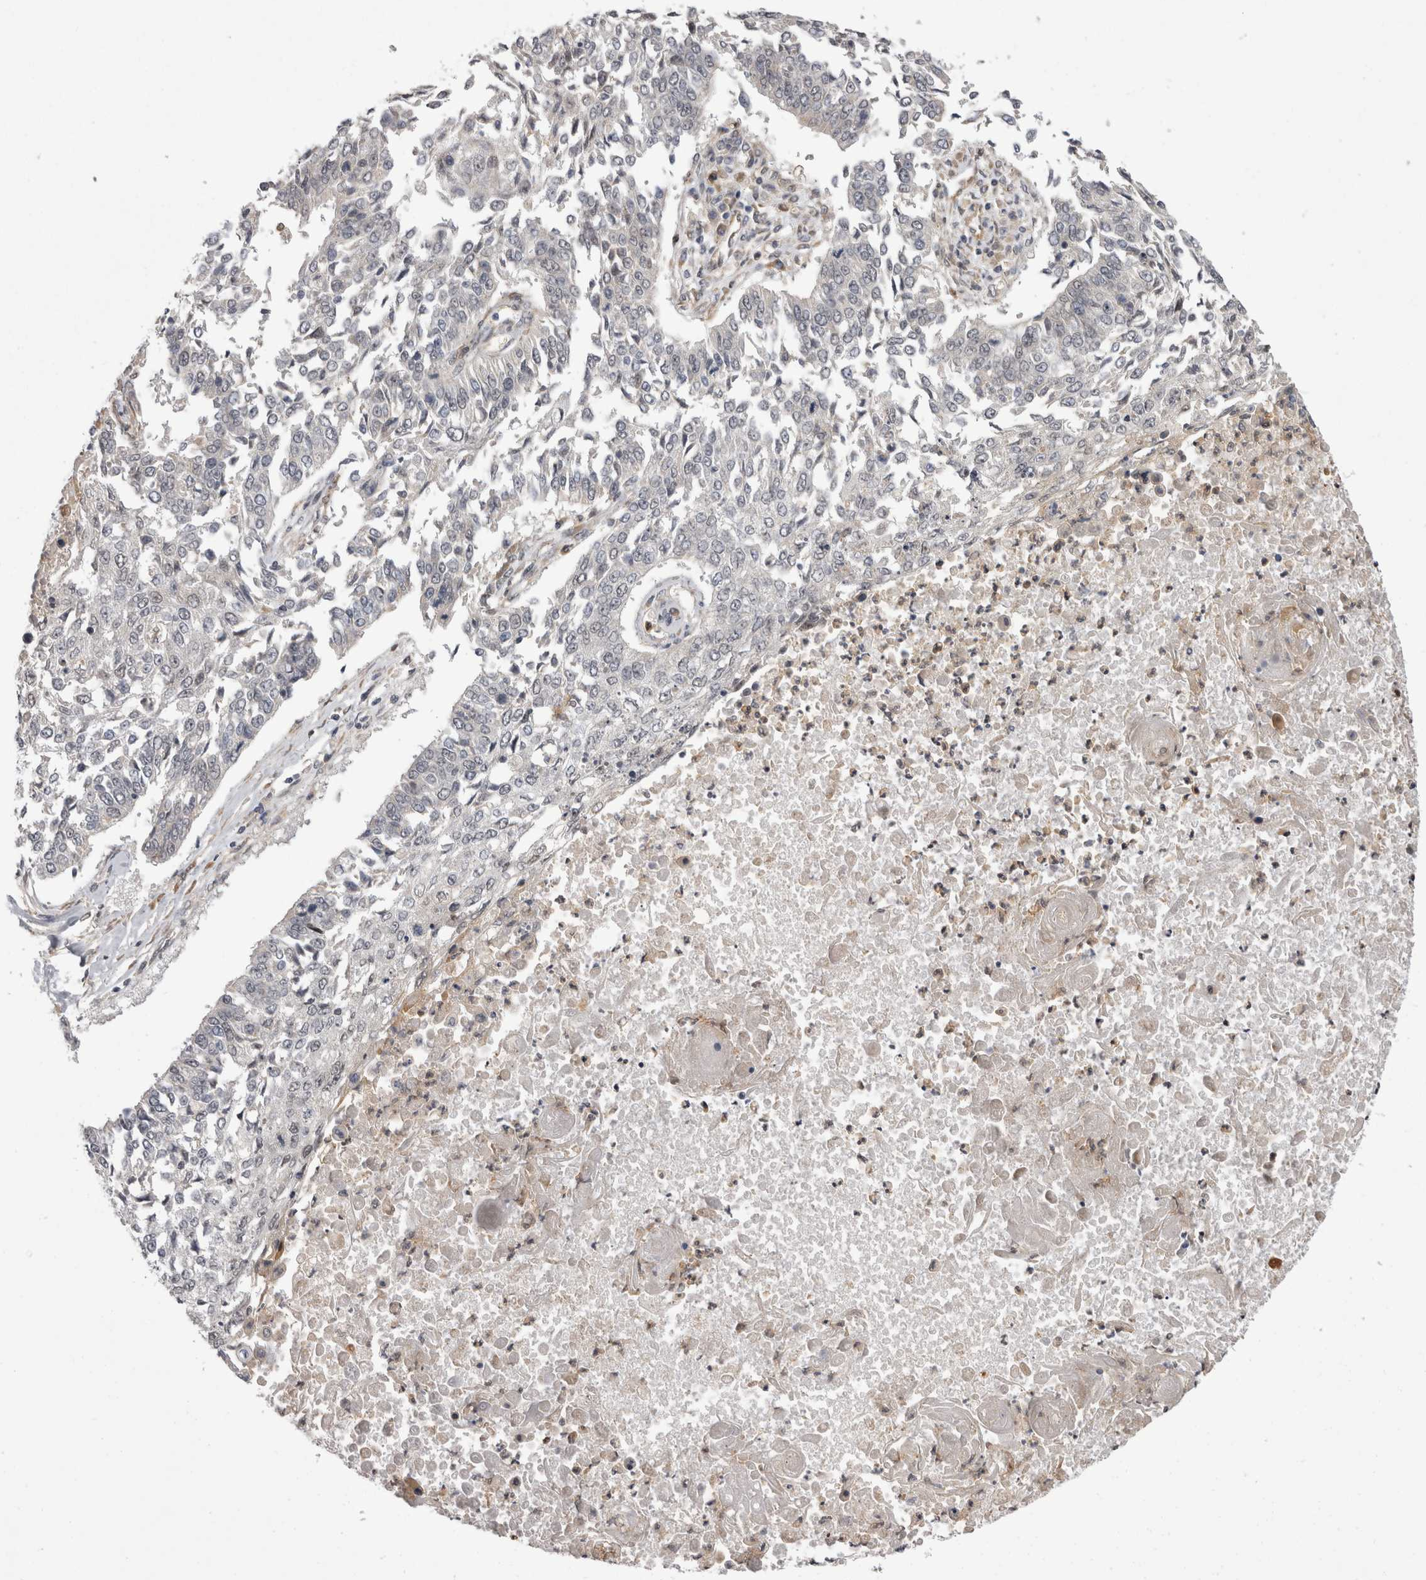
{"staining": {"intensity": "negative", "quantity": "none", "location": "none"}, "tissue": "lung cancer", "cell_type": "Tumor cells", "image_type": "cancer", "snomed": [{"axis": "morphology", "description": "Normal tissue, NOS"}, {"axis": "morphology", "description": "Squamous cell carcinoma, NOS"}, {"axis": "topography", "description": "Cartilage tissue"}, {"axis": "topography", "description": "Bronchus"}, {"axis": "topography", "description": "Lung"}, {"axis": "topography", "description": "Peripheral nerve tissue"}], "caption": "The immunohistochemistry (IHC) photomicrograph has no significant positivity in tumor cells of lung cancer (squamous cell carcinoma) tissue. Brightfield microscopy of IHC stained with DAB (3,3'-diaminobenzidine) (brown) and hematoxylin (blue), captured at high magnification.", "gene": "CHIC2", "patient": {"sex": "female", "age": 49}}